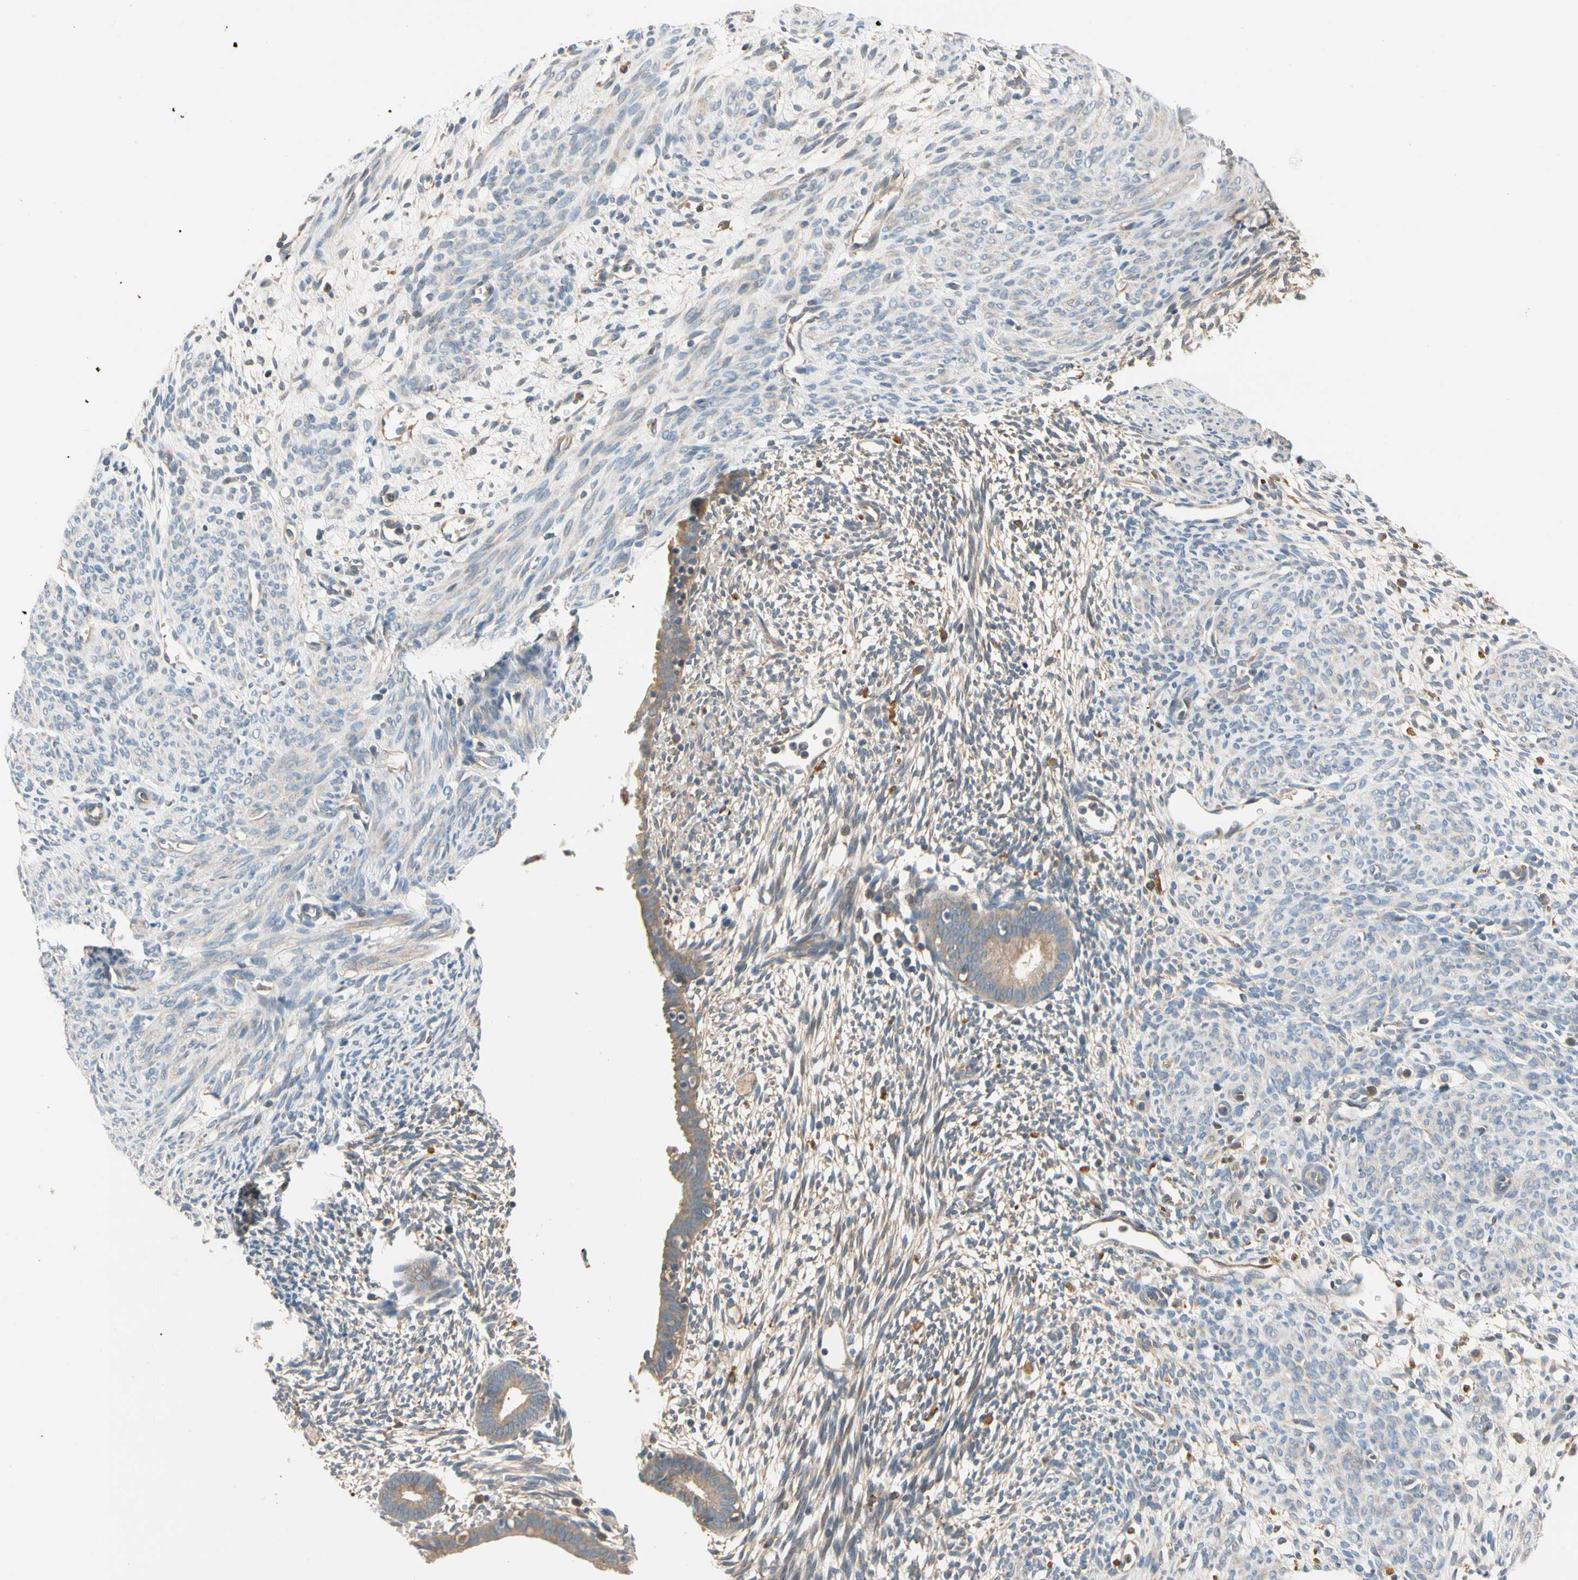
{"staining": {"intensity": "weak", "quantity": "25%-75%", "location": "cytoplasmic/membranous"}, "tissue": "endometrium", "cell_type": "Cells in endometrial stroma", "image_type": "normal", "snomed": [{"axis": "morphology", "description": "Normal tissue, NOS"}, {"axis": "morphology", "description": "Atrophy, NOS"}, {"axis": "topography", "description": "Uterus"}, {"axis": "topography", "description": "Endometrium"}], "caption": "Brown immunohistochemical staining in benign endometrium shows weak cytoplasmic/membranous staining in about 25%-75% of cells in endometrial stroma.", "gene": "USP12", "patient": {"sex": "female", "age": 68}}